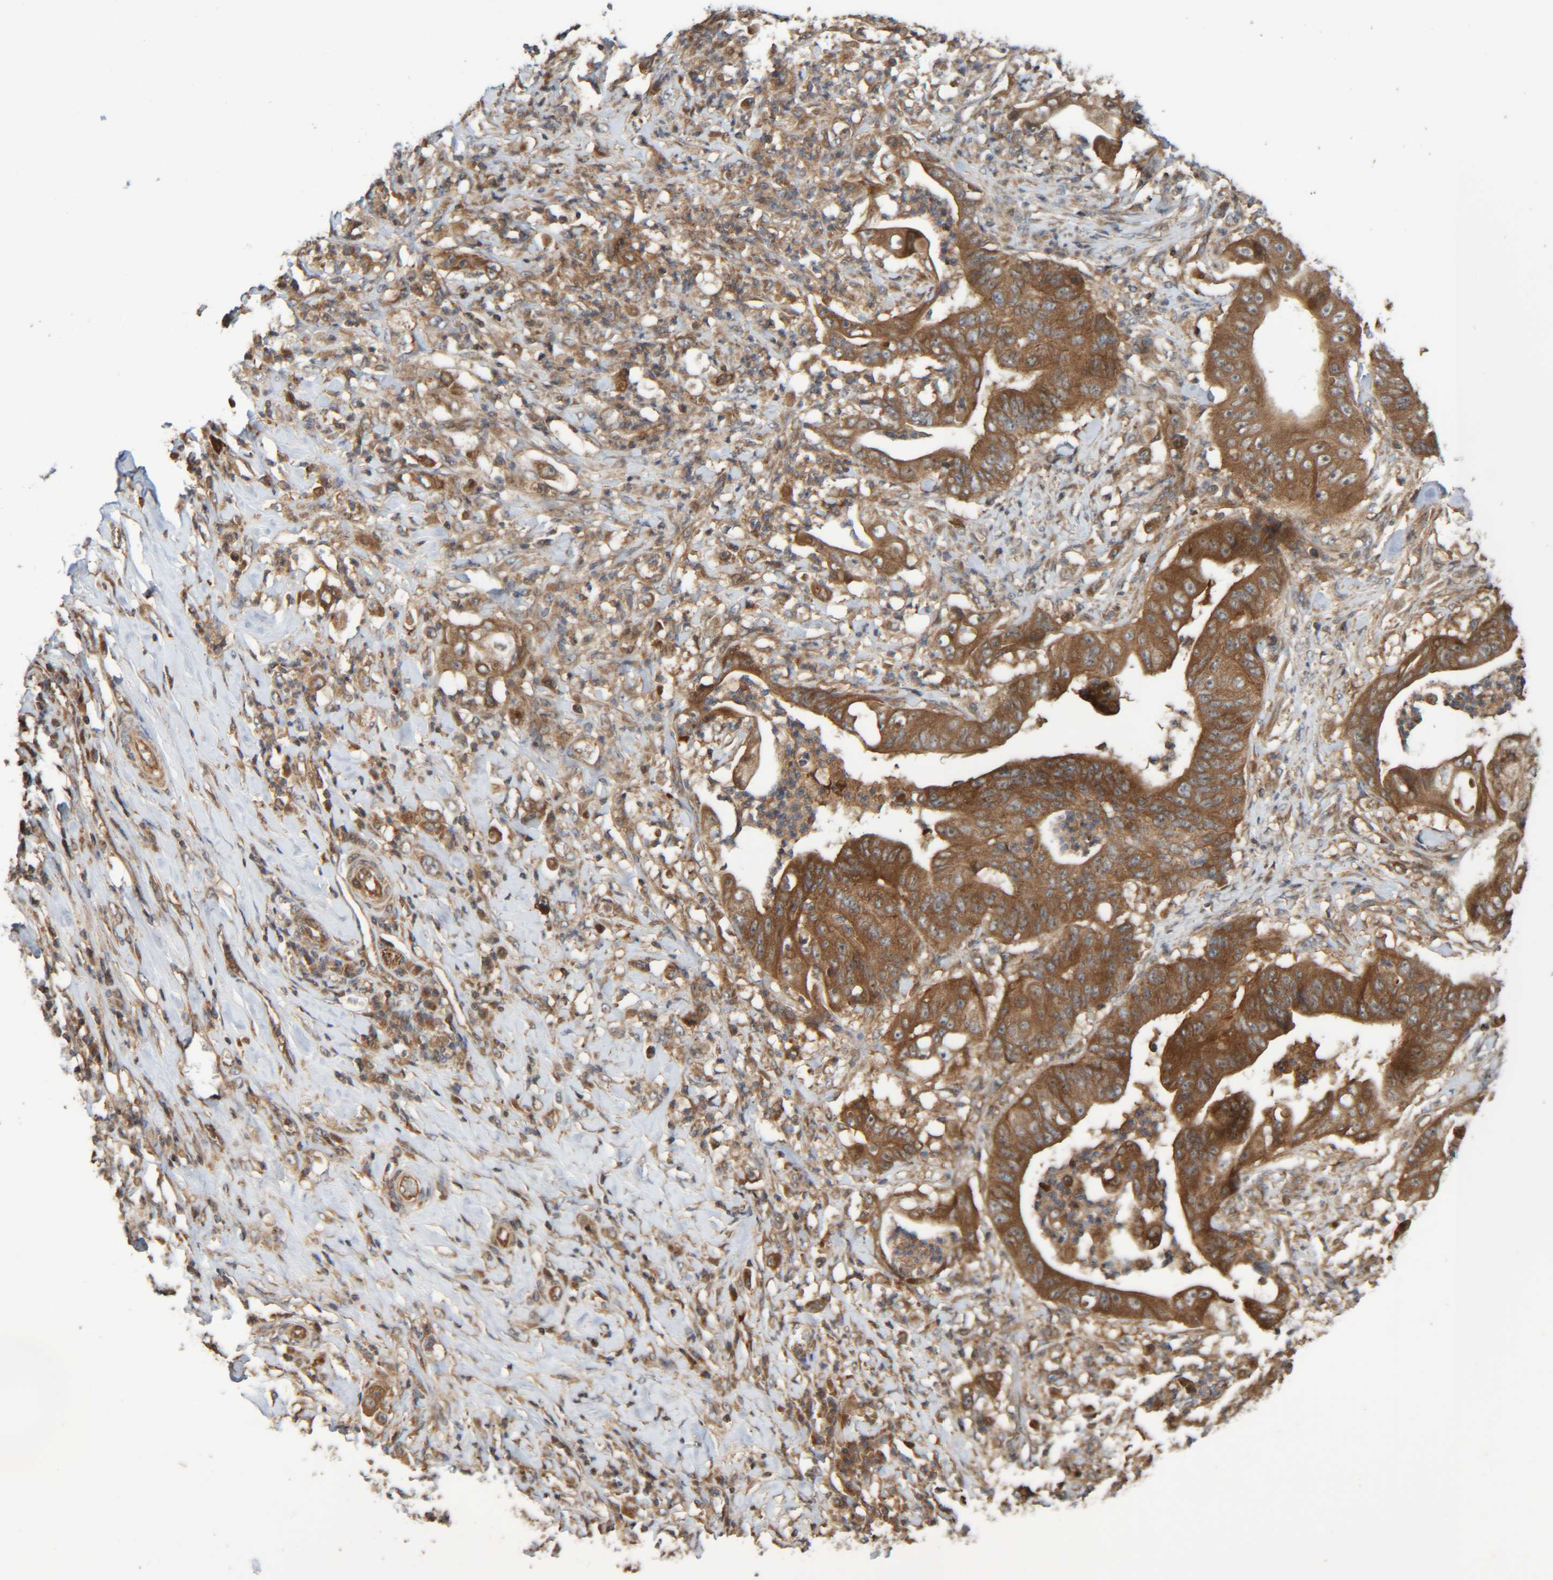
{"staining": {"intensity": "strong", "quantity": ">75%", "location": "cytoplasmic/membranous"}, "tissue": "stomach cancer", "cell_type": "Tumor cells", "image_type": "cancer", "snomed": [{"axis": "morphology", "description": "Adenocarcinoma, NOS"}, {"axis": "topography", "description": "Stomach"}], "caption": "Immunohistochemical staining of stomach adenocarcinoma shows strong cytoplasmic/membranous protein positivity in approximately >75% of tumor cells. The protein of interest is shown in brown color, while the nuclei are stained blue.", "gene": "CCDC57", "patient": {"sex": "female", "age": 73}}